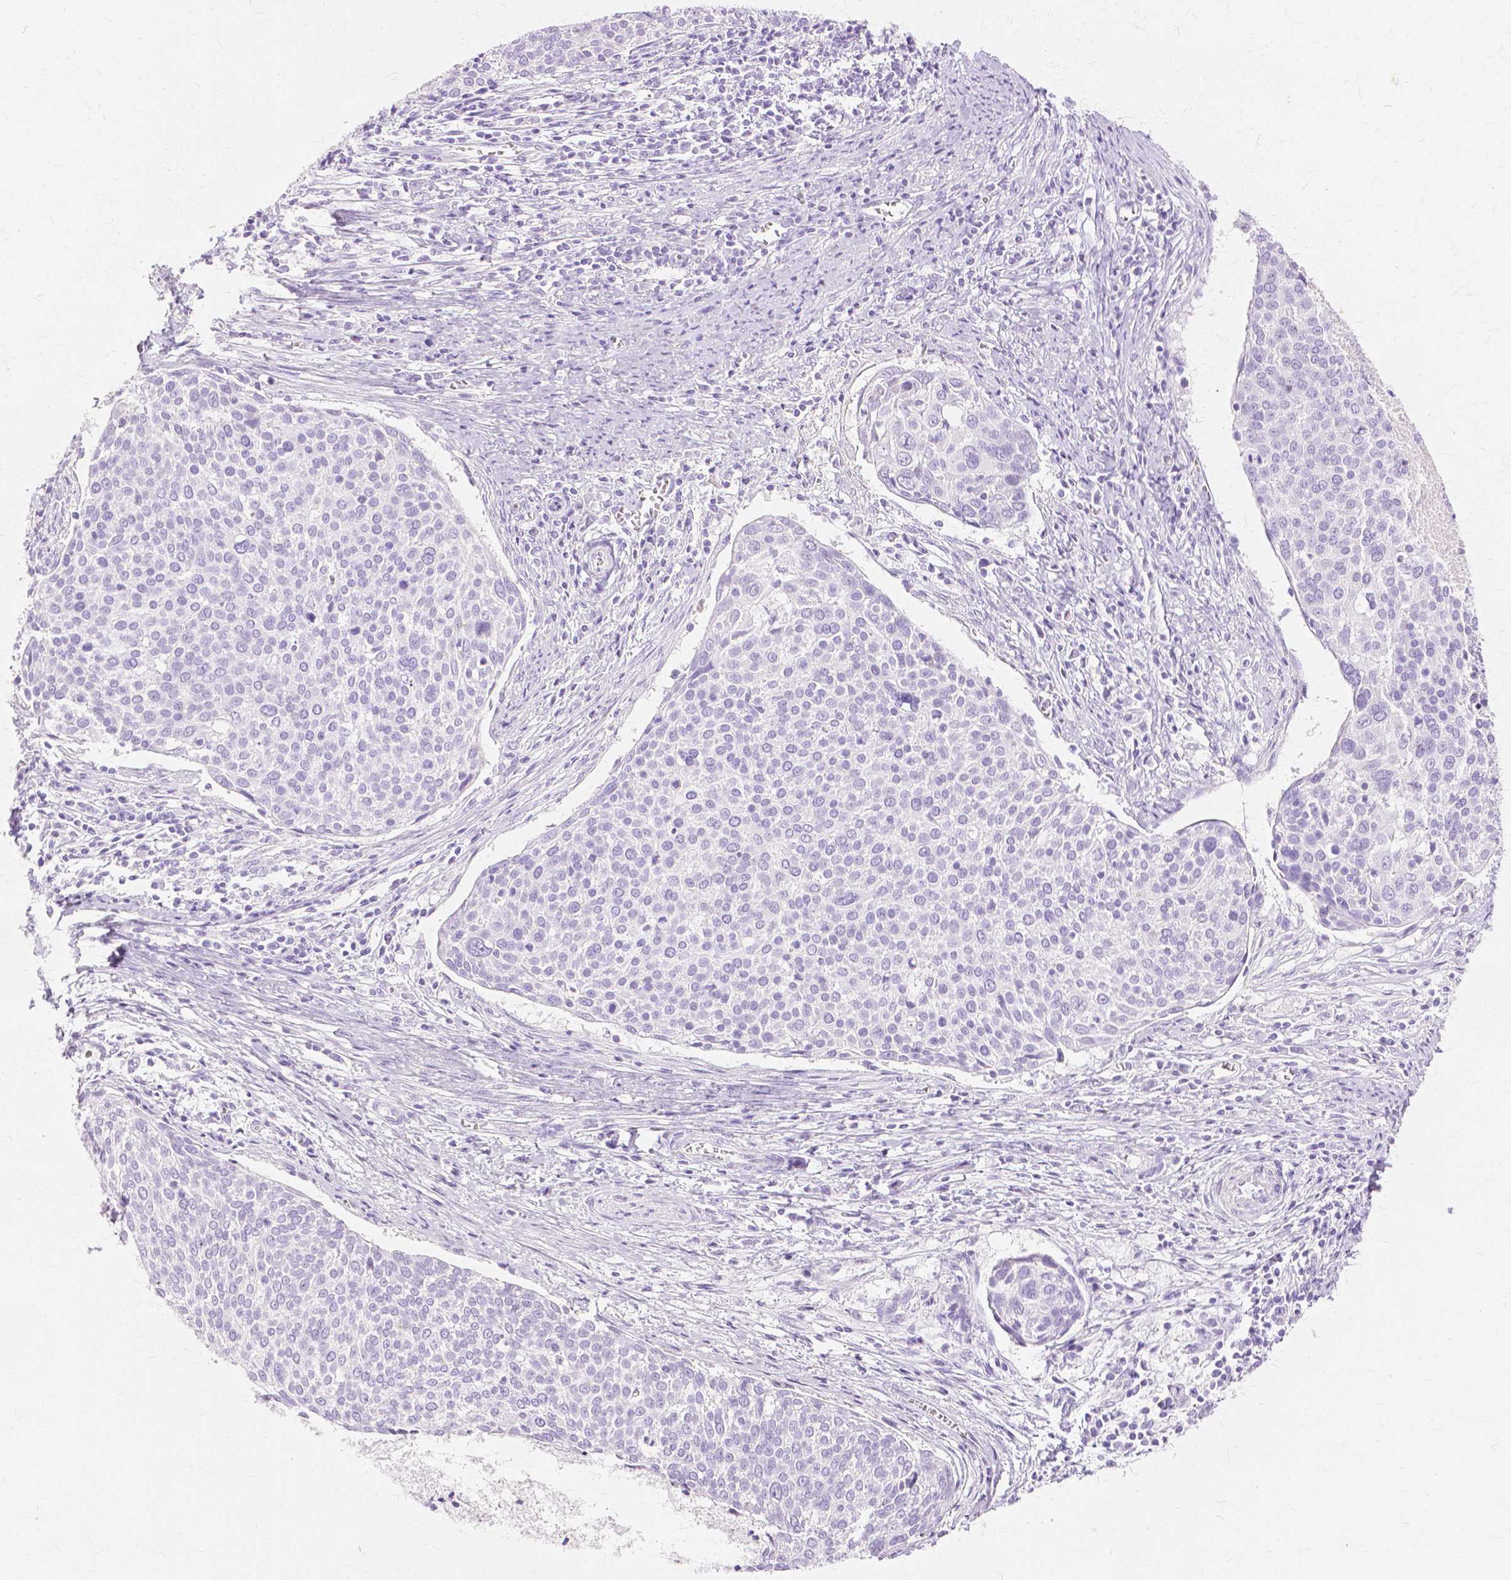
{"staining": {"intensity": "negative", "quantity": "none", "location": "none"}, "tissue": "cervical cancer", "cell_type": "Tumor cells", "image_type": "cancer", "snomed": [{"axis": "morphology", "description": "Squamous cell carcinoma, NOS"}, {"axis": "topography", "description": "Cervix"}], "caption": "High magnification brightfield microscopy of cervical cancer stained with DAB (3,3'-diaminobenzidine) (brown) and counterstained with hematoxylin (blue): tumor cells show no significant positivity.", "gene": "TGM1", "patient": {"sex": "female", "age": 39}}